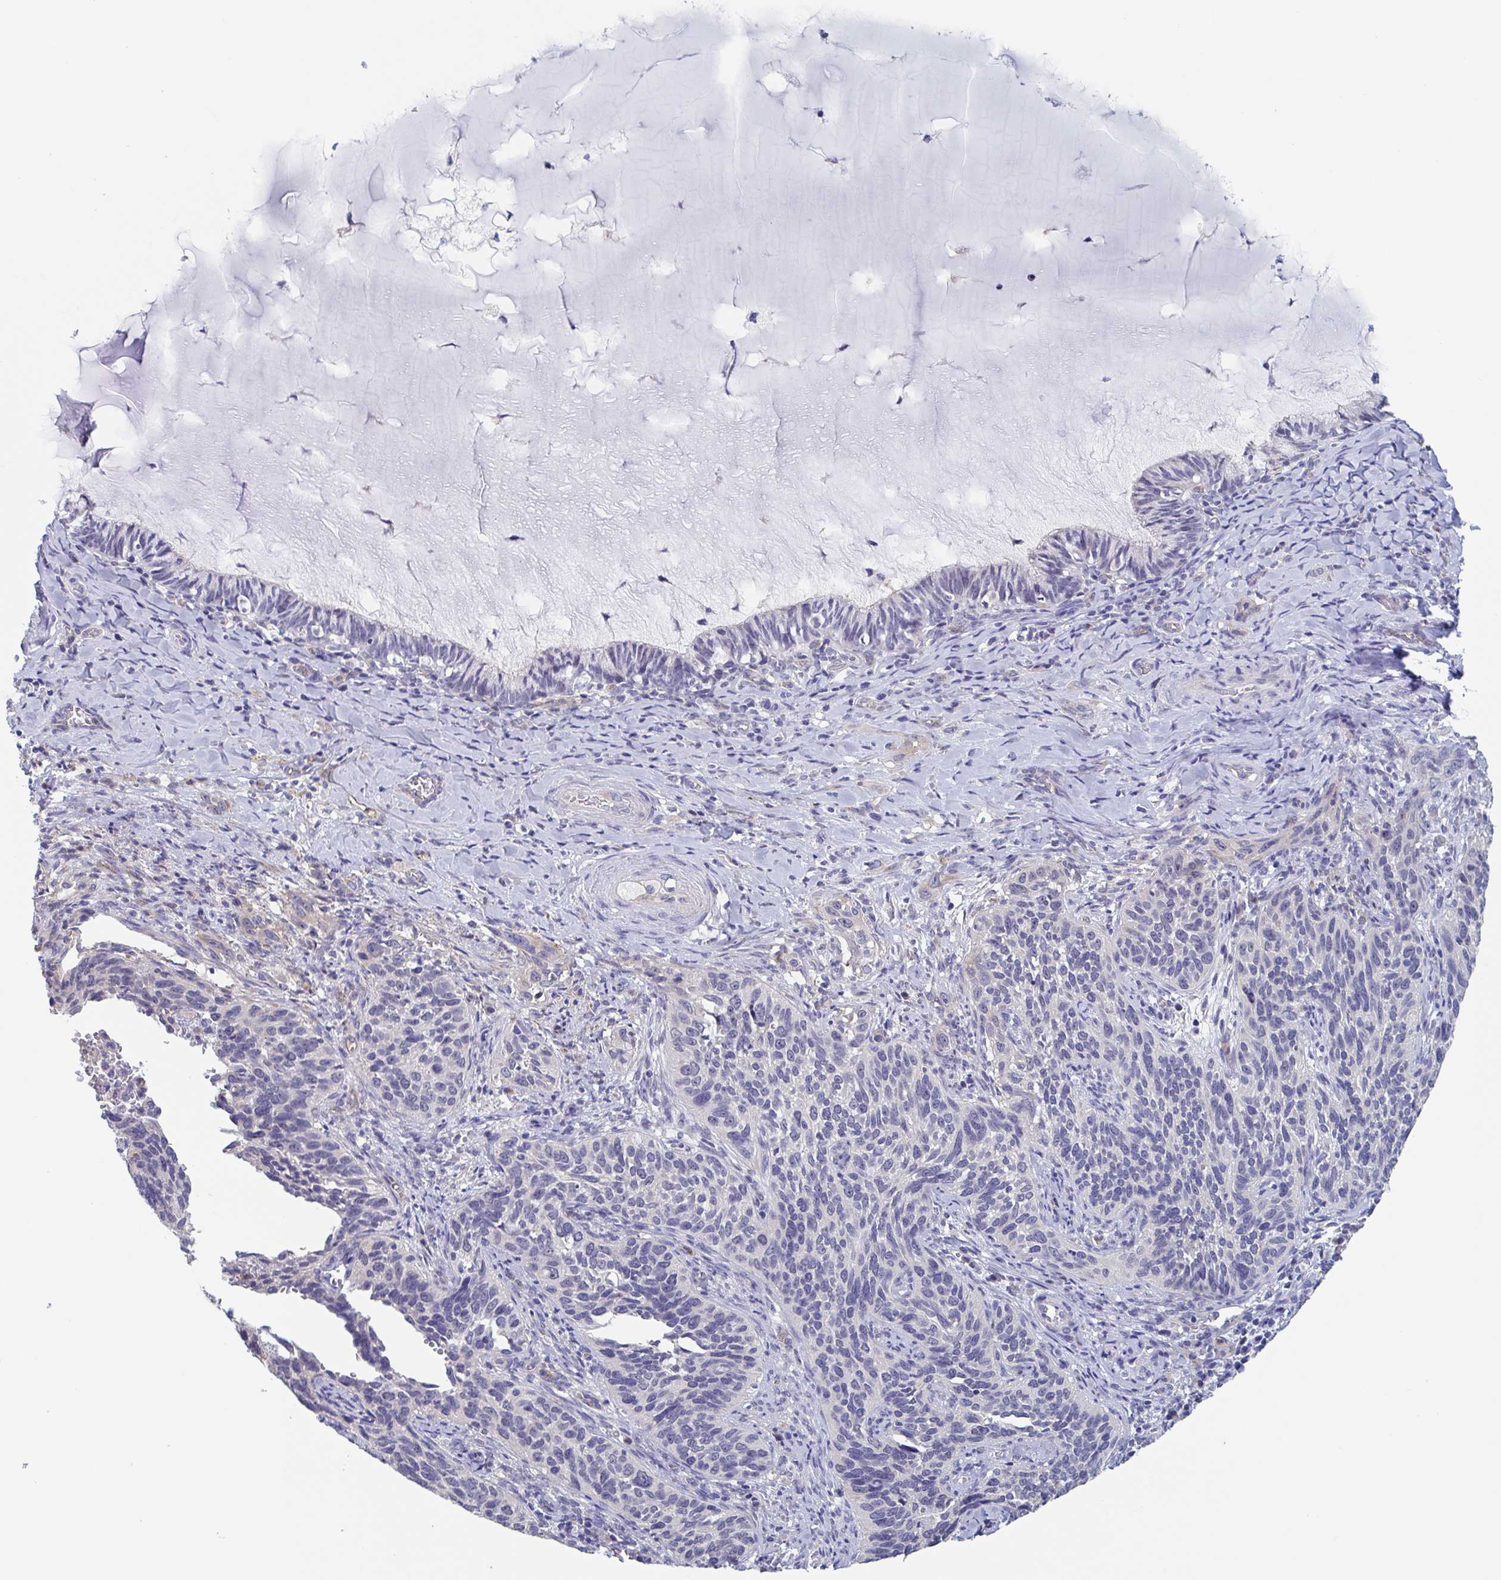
{"staining": {"intensity": "negative", "quantity": "none", "location": "none"}, "tissue": "cervical cancer", "cell_type": "Tumor cells", "image_type": "cancer", "snomed": [{"axis": "morphology", "description": "Squamous cell carcinoma, NOS"}, {"axis": "topography", "description": "Cervix"}], "caption": "Protein analysis of cervical squamous cell carcinoma demonstrates no significant positivity in tumor cells.", "gene": "ST14", "patient": {"sex": "female", "age": 51}}